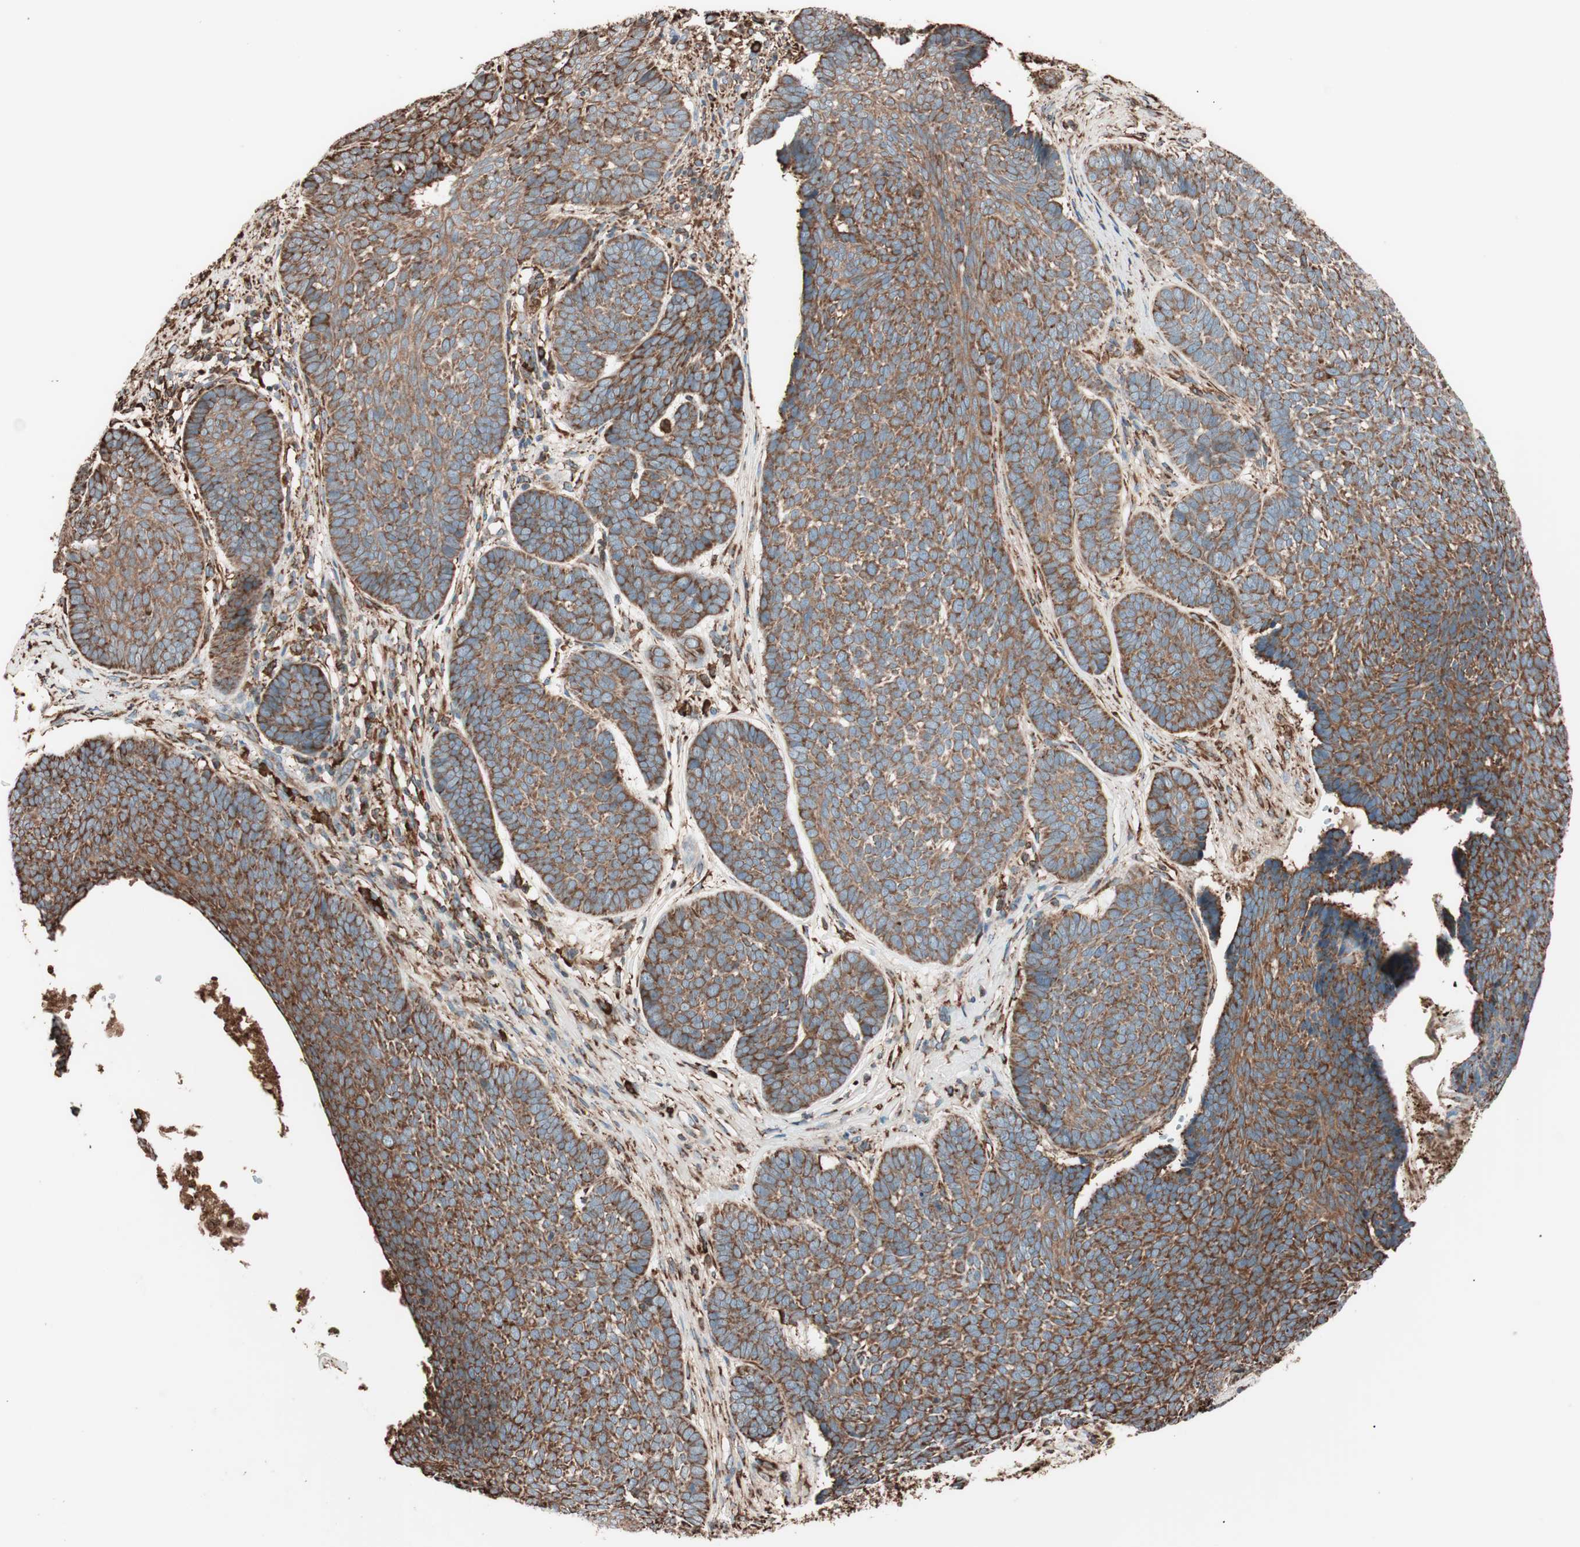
{"staining": {"intensity": "strong", "quantity": ">75%", "location": "cytoplasmic/membranous"}, "tissue": "skin cancer", "cell_type": "Tumor cells", "image_type": "cancer", "snomed": [{"axis": "morphology", "description": "Basal cell carcinoma"}, {"axis": "topography", "description": "Skin"}], "caption": "This is a micrograph of immunohistochemistry staining of skin basal cell carcinoma, which shows strong positivity in the cytoplasmic/membranous of tumor cells.", "gene": "VEGFA", "patient": {"sex": "male", "age": 84}}